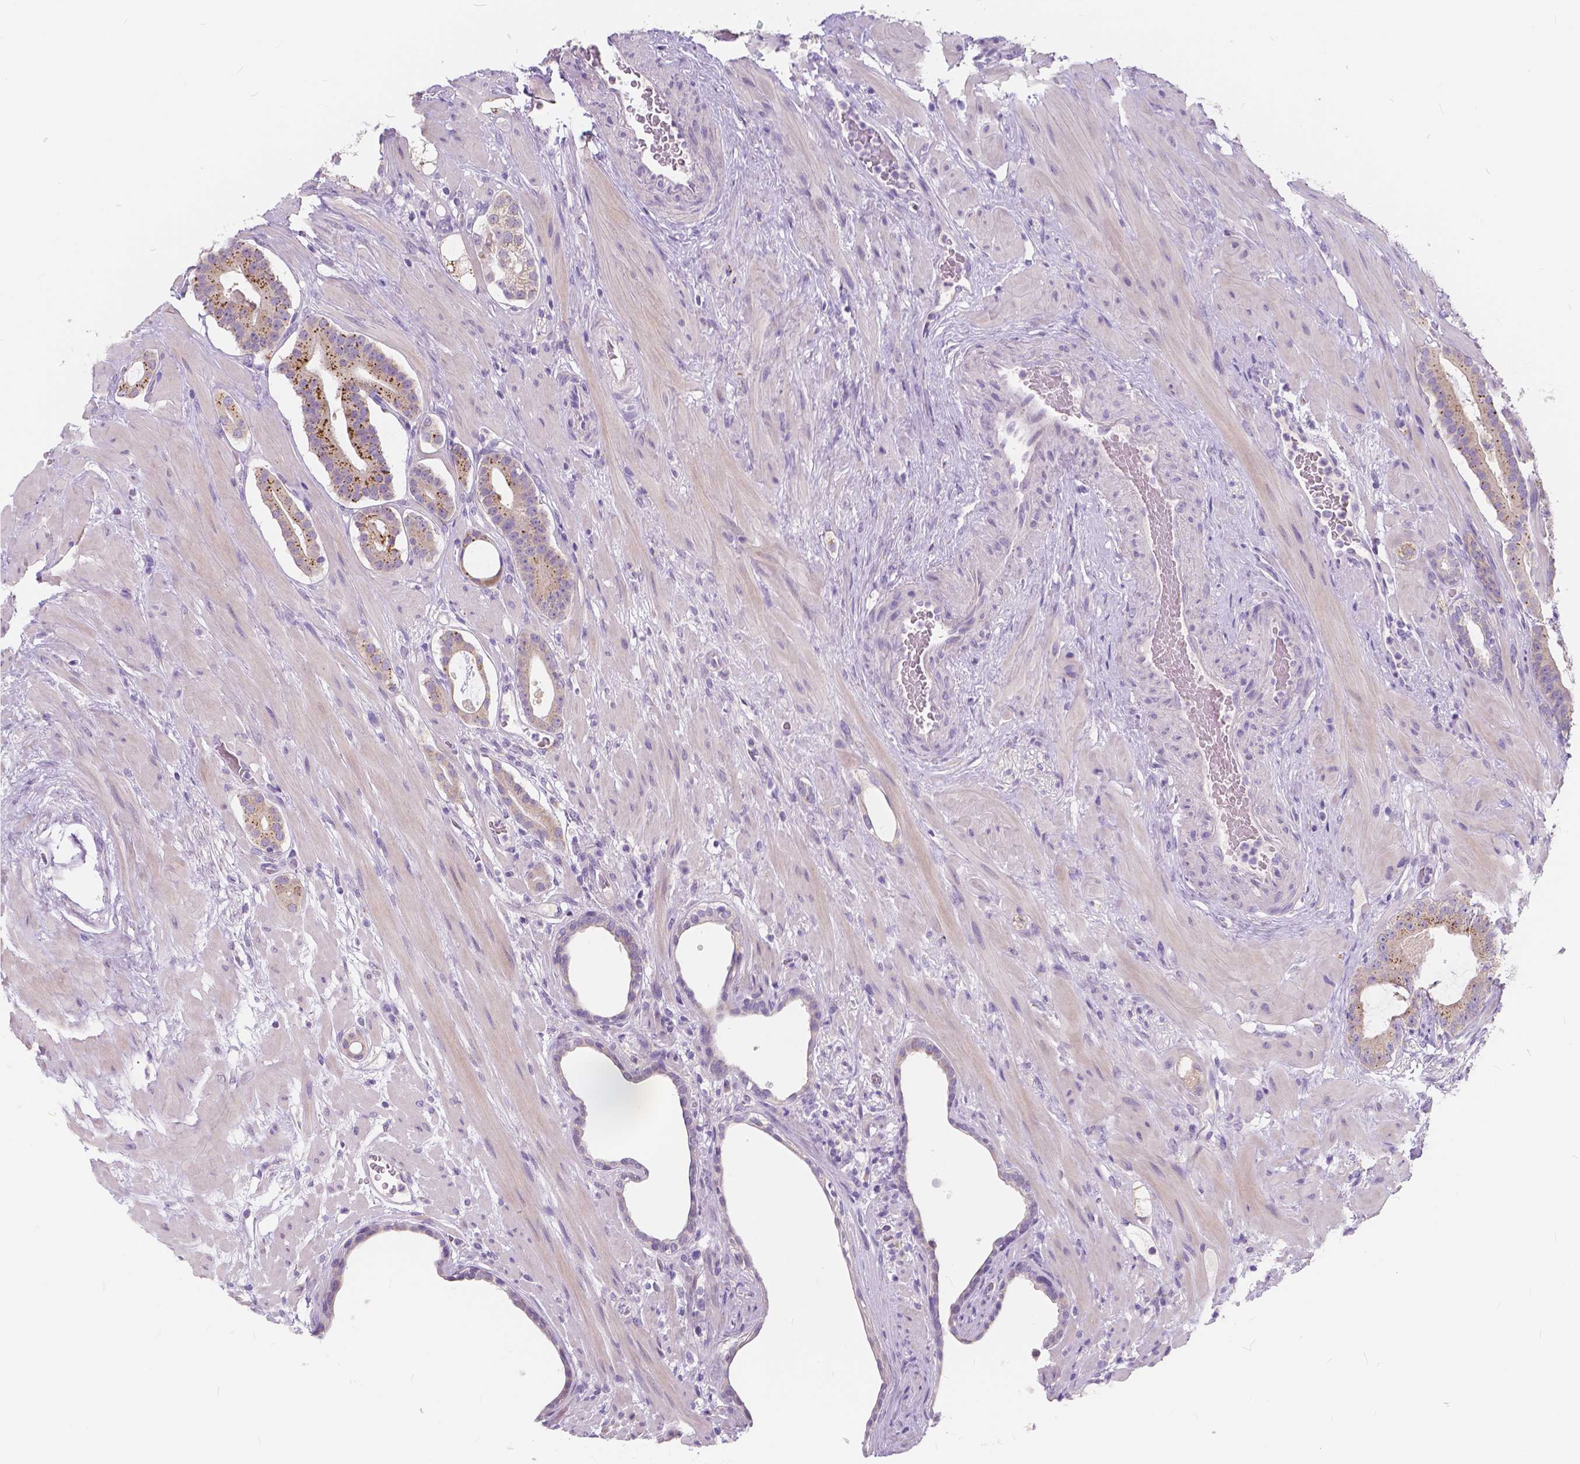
{"staining": {"intensity": "moderate", "quantity": "<25%", "location": "cytoplasmic/membranous"}, "tissue": "prostate cancer", "cell_type": "Tumor cells", "image_type": "cancer", "snomed": [{"axis": "morphology", "description": "Adenocarcinoma, Low grade"}, {"axis": "topography", "description": "Prostate"}], "caption": "Prostate low-grade adenocarcinoma stained with DAB immunohistochemistry reveals low levels of moderate cytoplasmic/membranous positivity in approximately <25% of tumor cells.", "gene": "RNF186", "patient": {"sex": "male", "age": 57}}